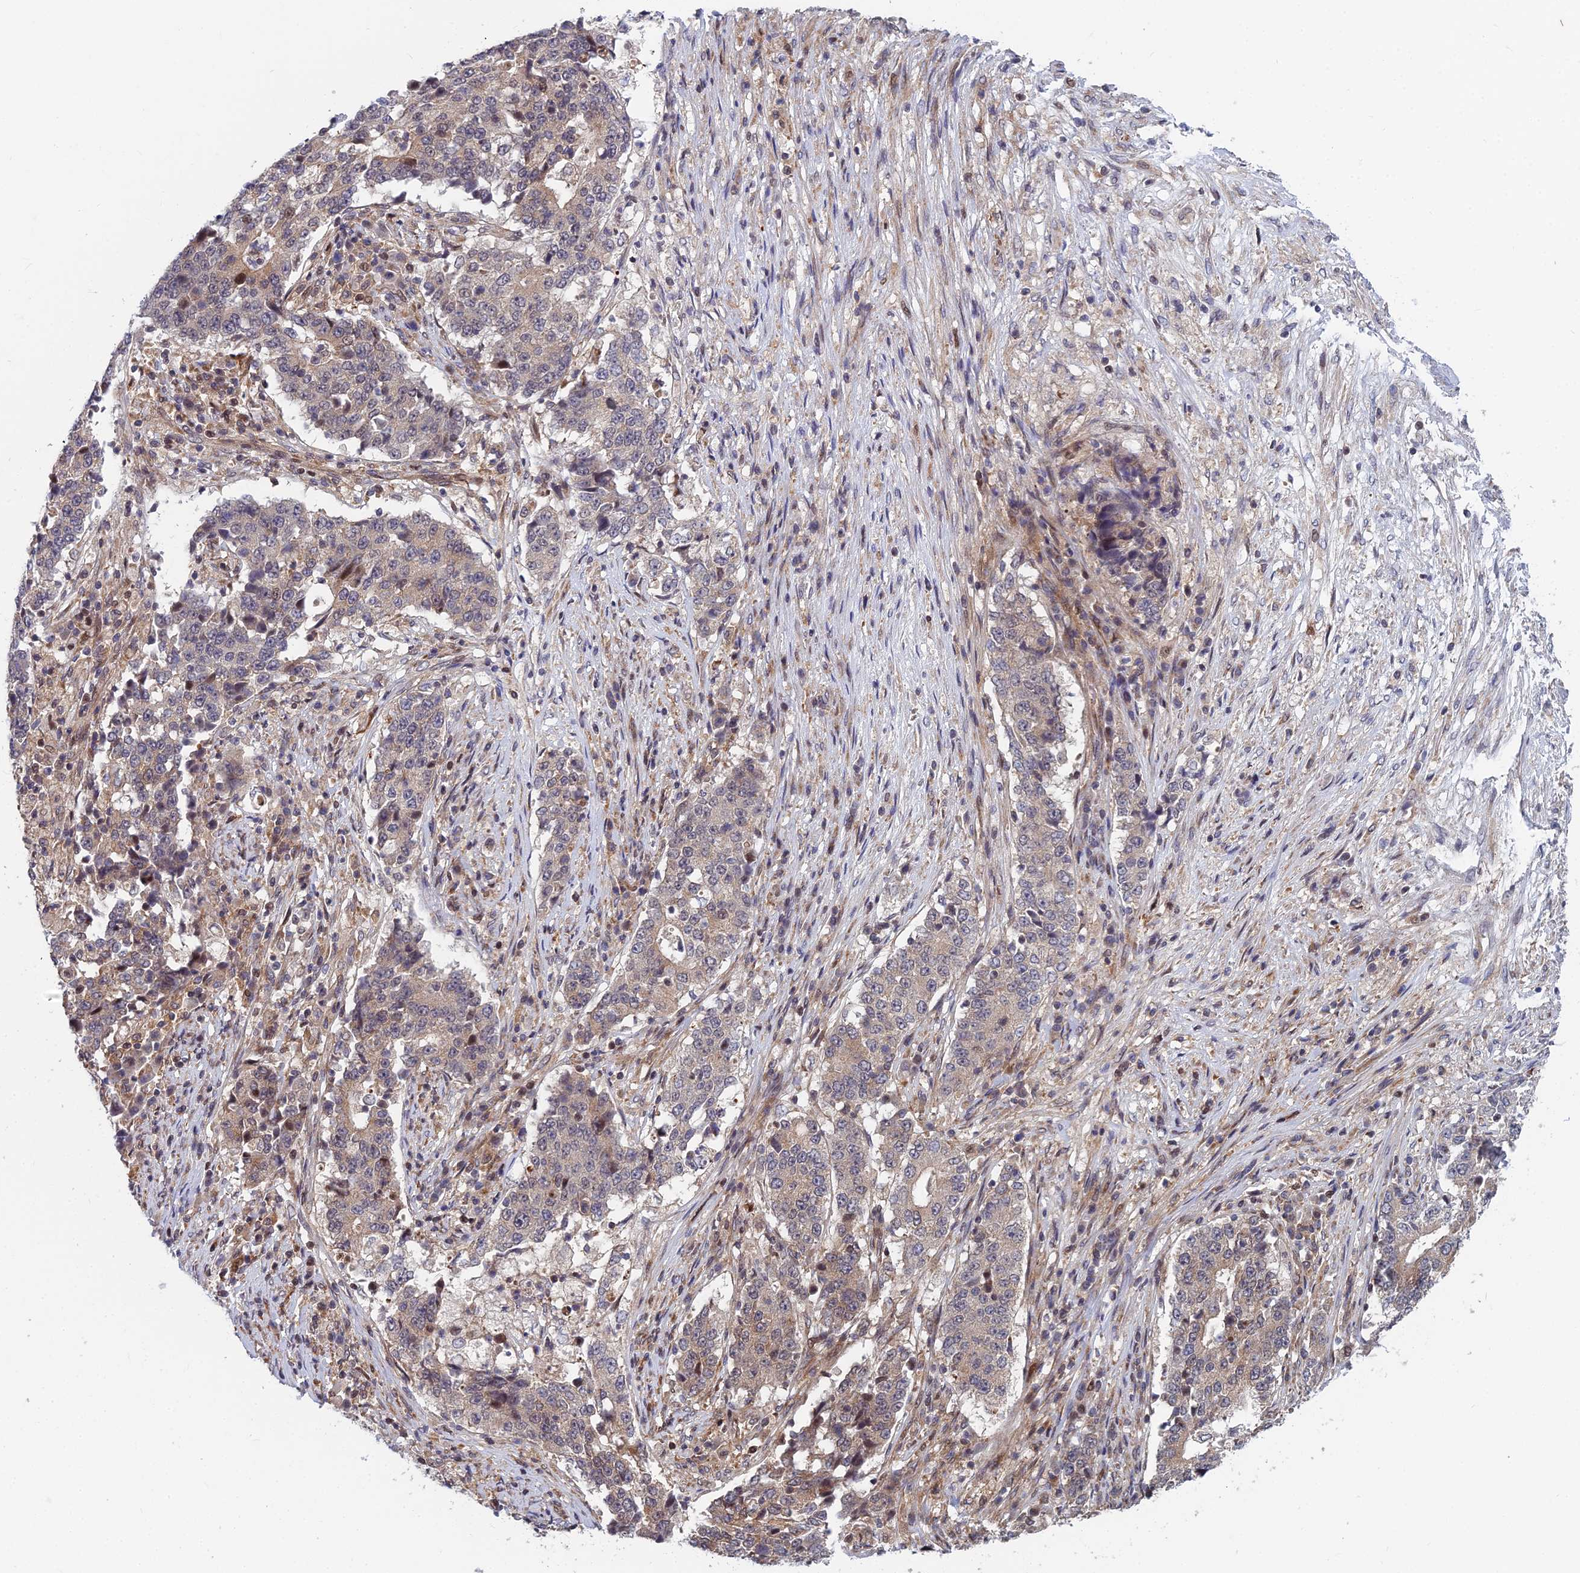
{"staining": {"intensity": "weak", "quantity": "25%-75%", "location": "cytoplasmic/membranous"}, "tissue": "stomach cancer", "cell_type": "Tumor cells", "image_type": "cancer", "snomed": [{"axis": "morphology", "description": "Adenocarcinoma, NOS"}, {"axis": "topography", "description": "Stomach"}], "caption": "Protein expression analysis of stomach cancer displays weak cytoplasmic/membranous staining in approximately 25%-75% of tumor cells.", "gene": "COMMD2", "patient": {"sex": "male", "age": 59}}